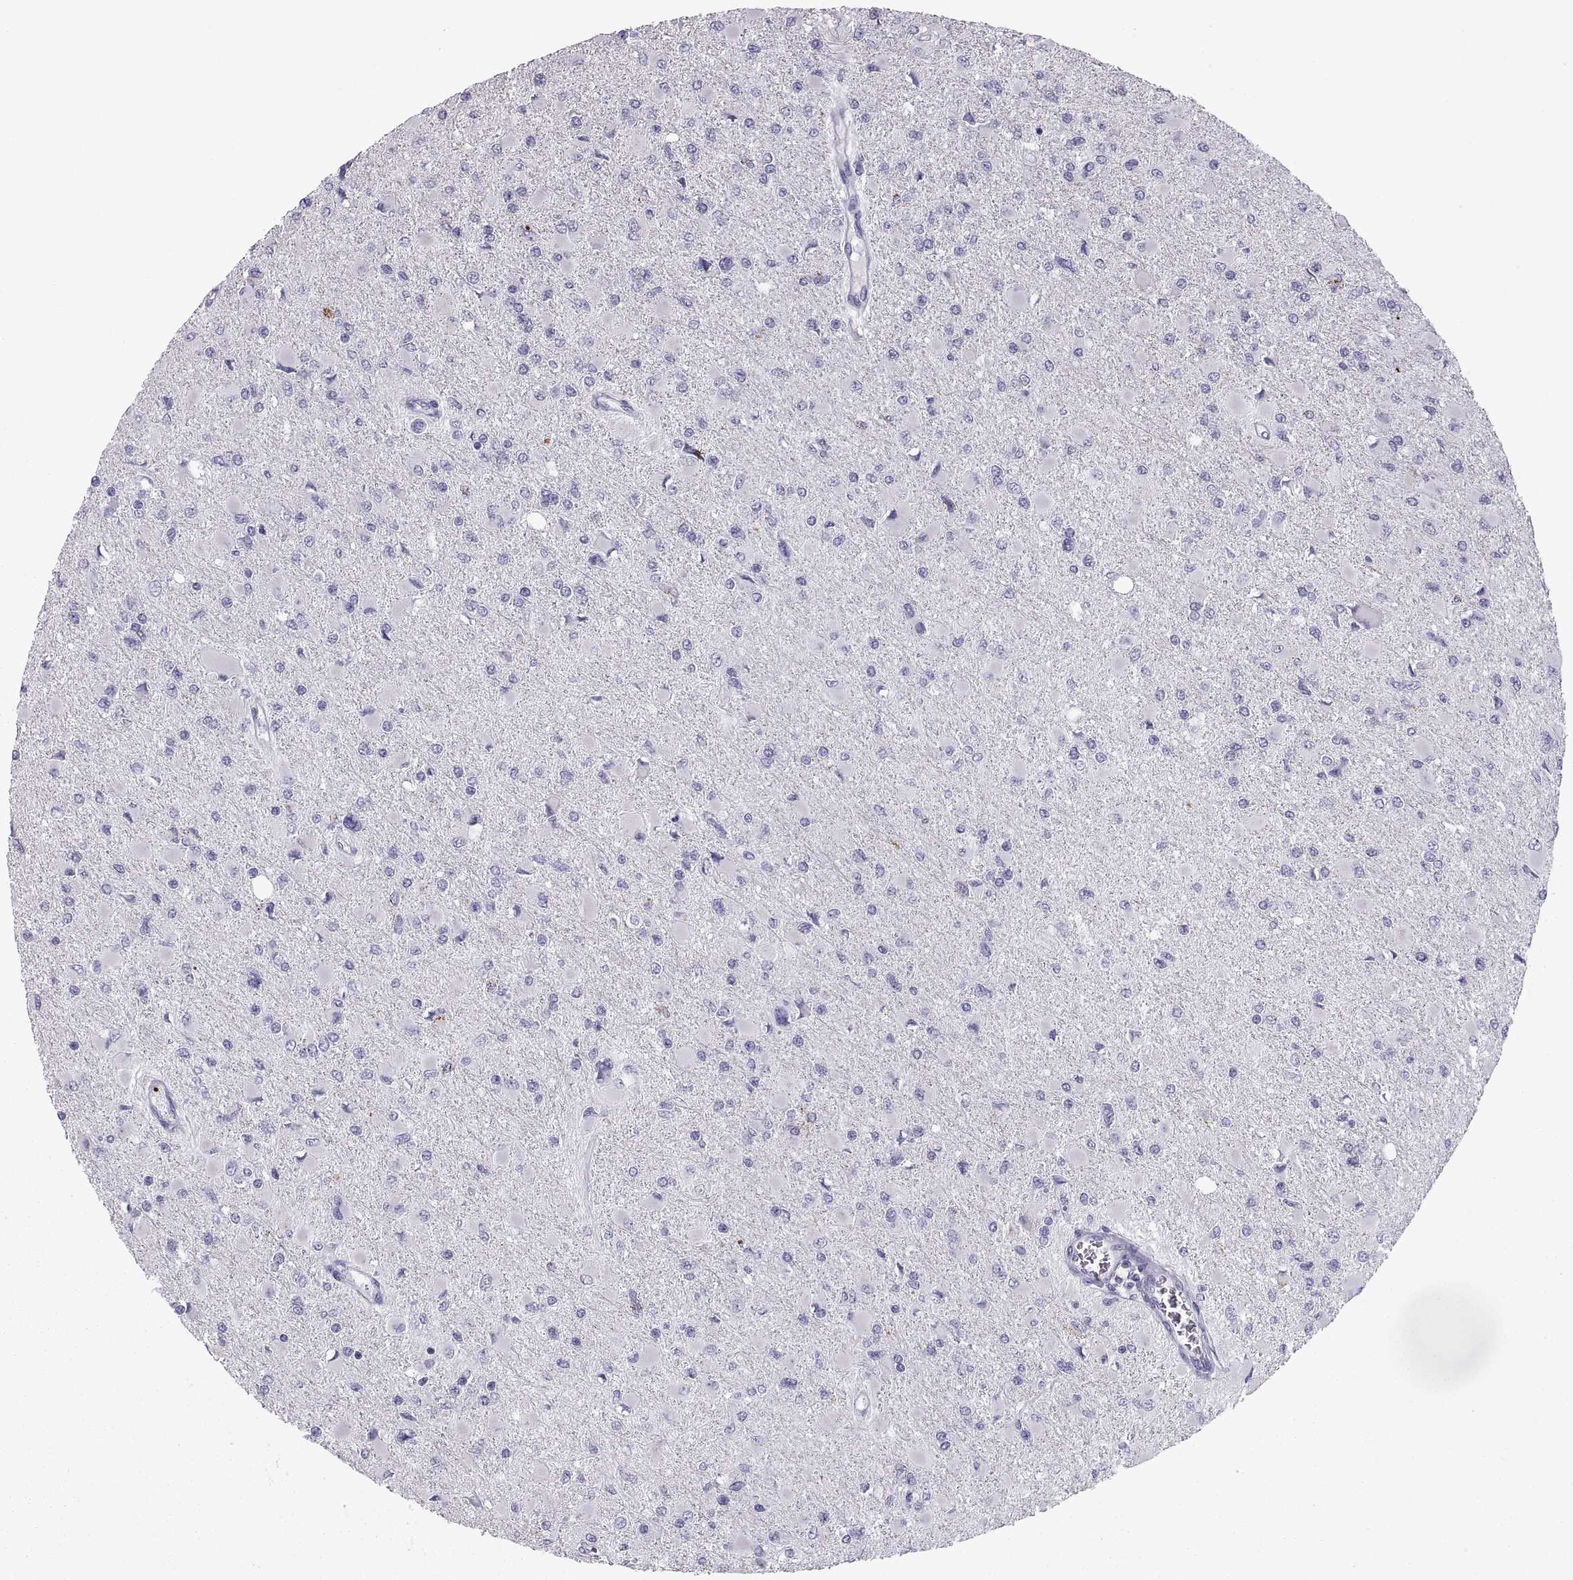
{"staining": {"intensity": "negative", "quantity": "none", "location": "none"}, "tissue": "glioma", "cell_type": "Tumor cells", "image_type": "cancer", "snomed": [{"axis": "morphology", "description": "Glioma, malignant, High grade"}, {"axis": "topography", "description": "Cerebral cortex"}], "caption": "This is a micrograph of immunohistochemistry (IHC) staining of glioma, which shows no positivity in tumor cells.", "gene": "PCSK1N", "patient": {"sex": "female", "age": 36}}